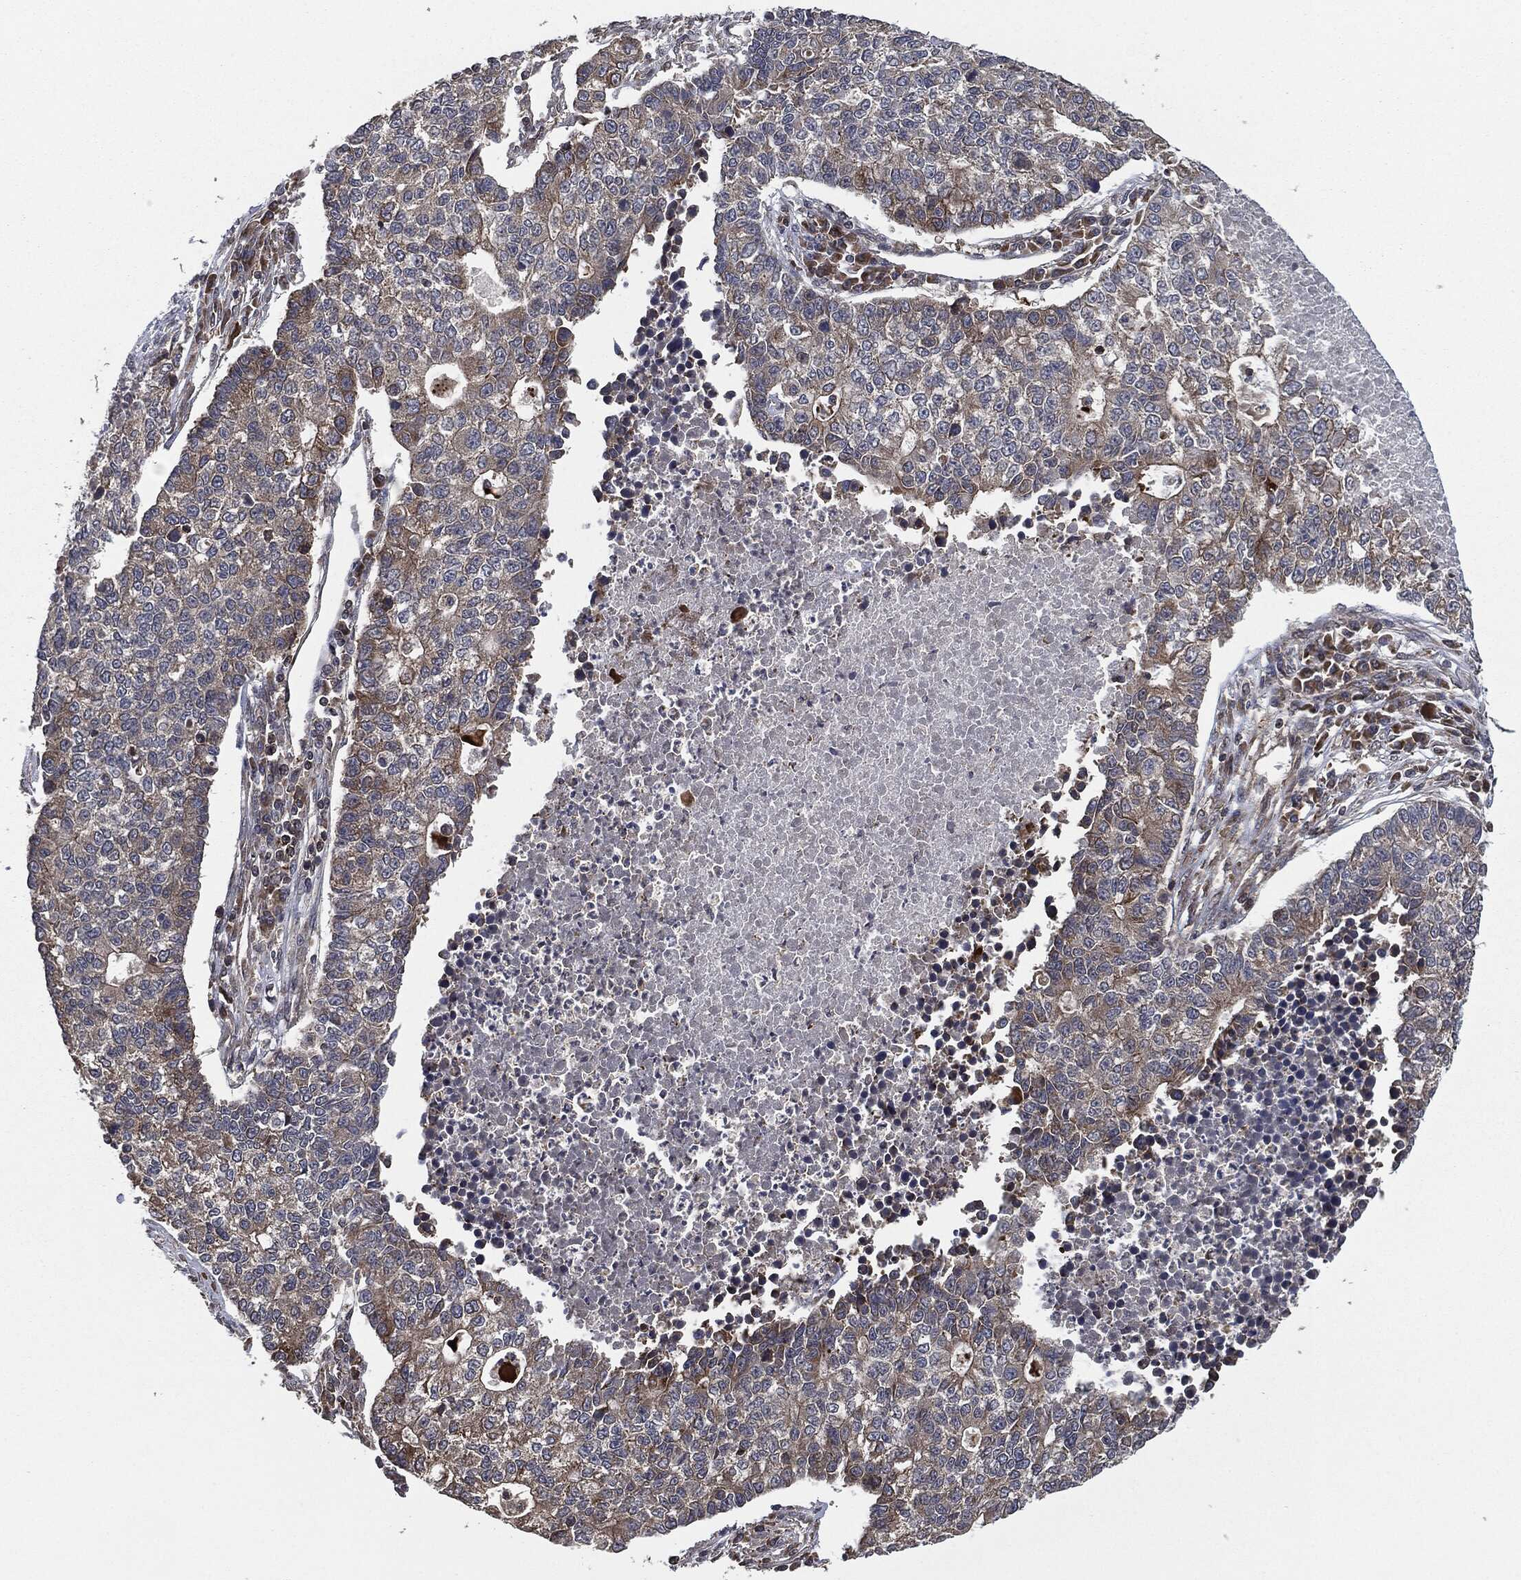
{"staining": {"intensity": "moderate", "quantity": "<25%", "location": "cytoplasmic/membranous"}, "tissue": "lung cancer", "cell_type": "Tumor cells", "image_type": "cancer", "snomed": [{"axis": "morphology", "description": "Adenocarcinoma, NOS"}, {"axis": "topography", "description": "Lung"}], "caption": "High-magnification brightfield microscopy of lung cancer stained with DAB (3,3'-diaminobenzidine) (brown) and counterstained with hematoxylin (blue). tumor cells exhibit moderate cytoplasmic/membranous staining is present in approximately<25% of cells.", "gene": "UBR1", "patient": {"sex": "male", "age": 57}}